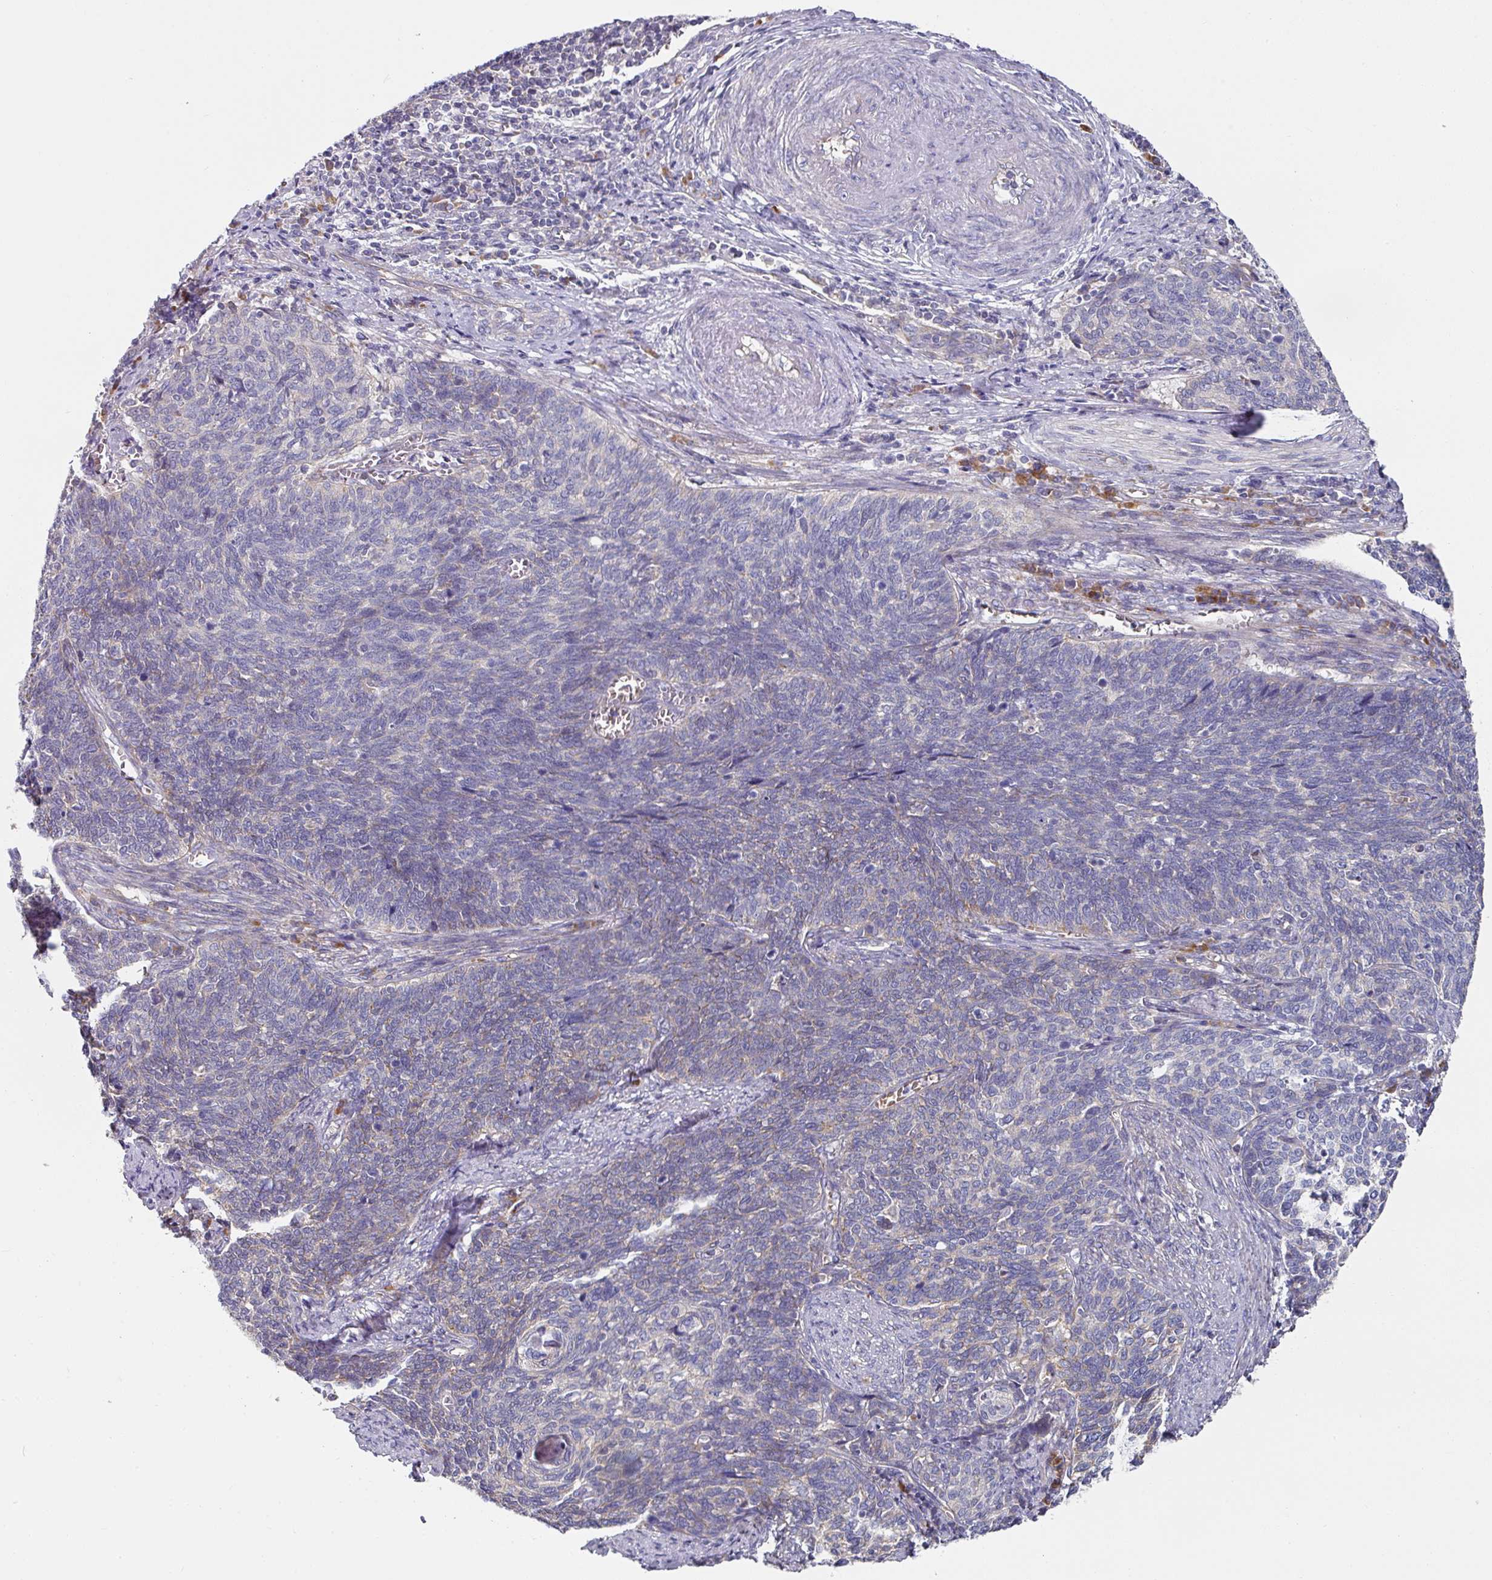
{"staining": {"intensity": "negative", "quantity": "none", "location": "none"}, "tissue": "cervical cancer", "cell_type": "Tumor cells", "image_type": "cancer", "snomed": [{"axis": "morphology", "description": "Squamous cell carcinoma, NOS"}, {"axis": "topography", "description": "Cervix"}], "caption": "Tumor cells show no significant positivity in cervical cancer (squamous cell carcinoma).", "gene": "PYROXD2", "patient": {"sex": "female", "age": 39}}